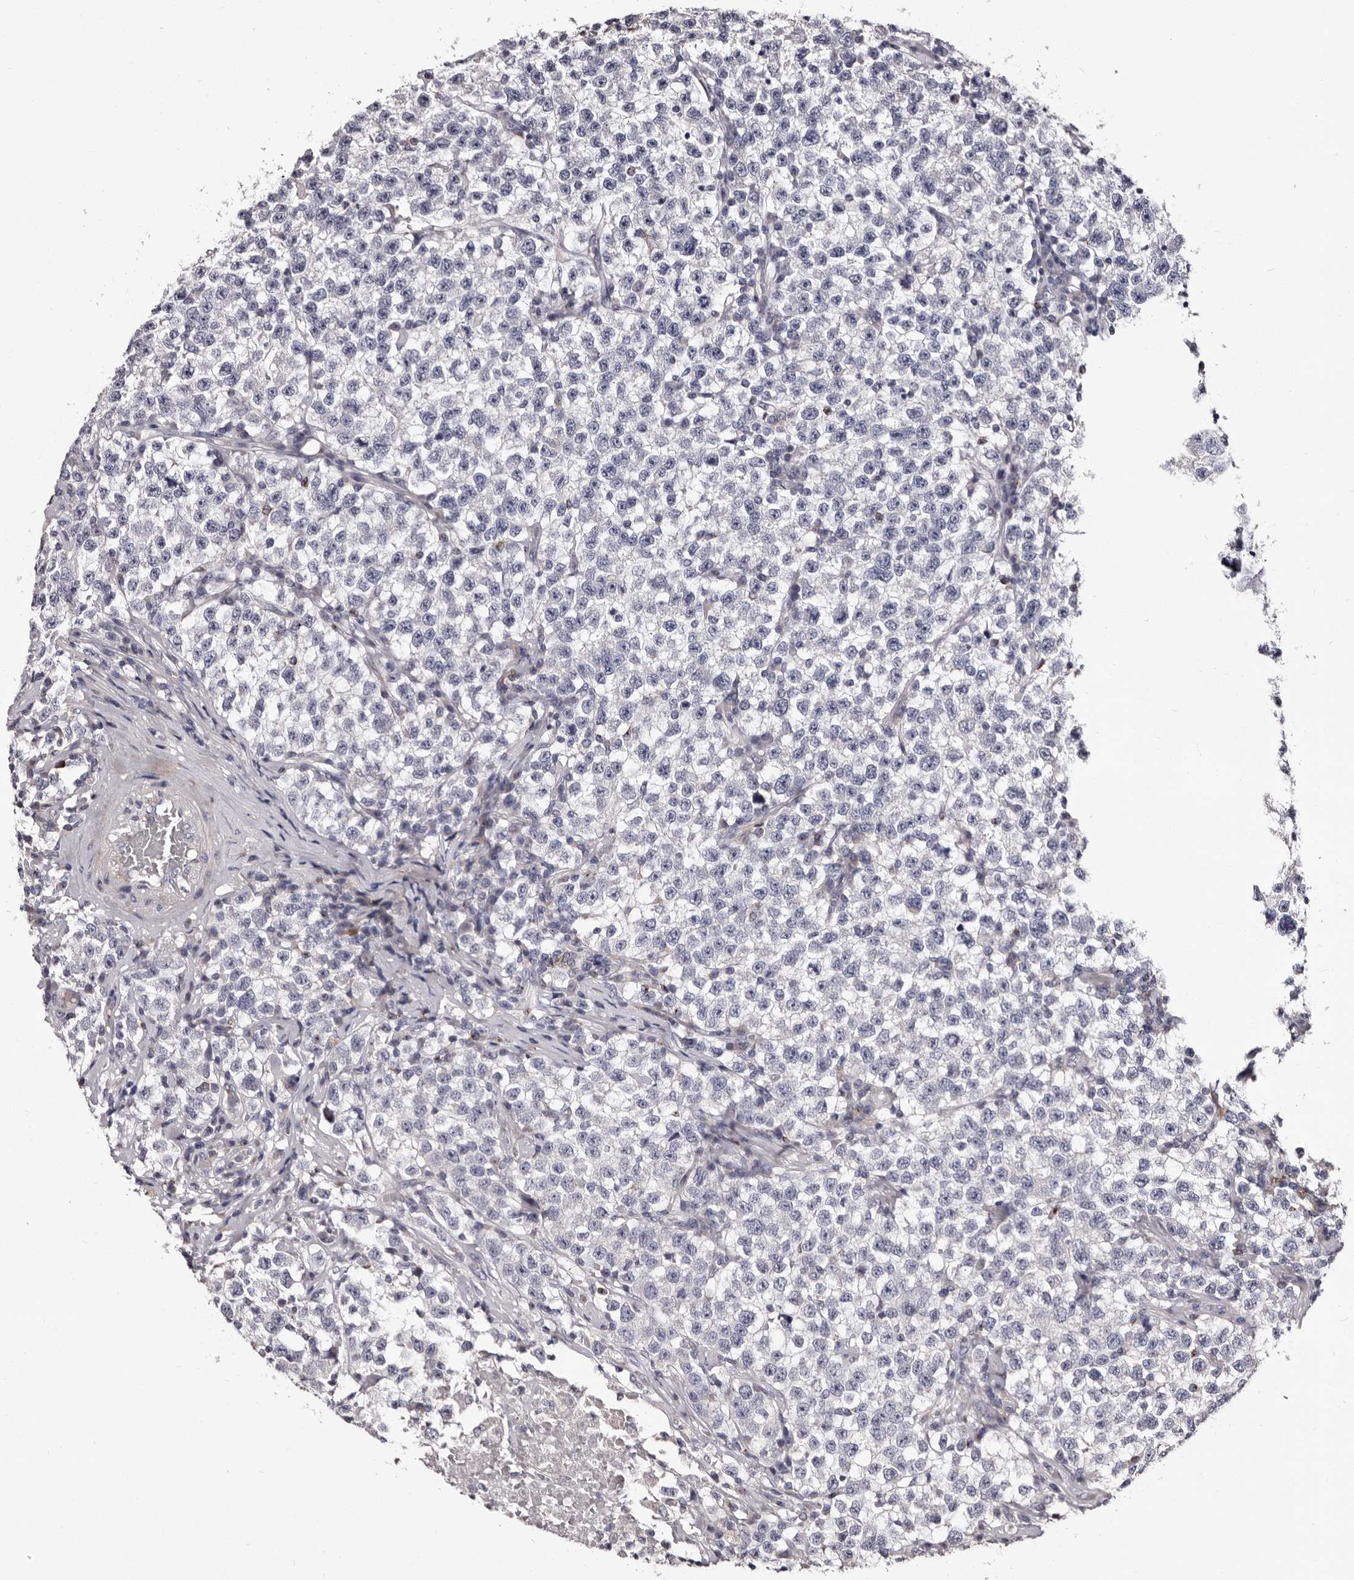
{"staining": {"intensity": "negative", "quantity": "none", "location": "none"}, "tissue": "testis cancer", "cell_type": "Tumor cells", "image_type": "cancer", "snomed": [{"axis": "morphology", "description": "Seminoma, NOS"}, {"axis": "topography", "description": "Testis"}], "caption": "This is an immunohistochemistry image of testis cancer. There is no positivity in tumor cells.", "gene": "AUNIP", "patient": {"sex": "male", "age": 22}}